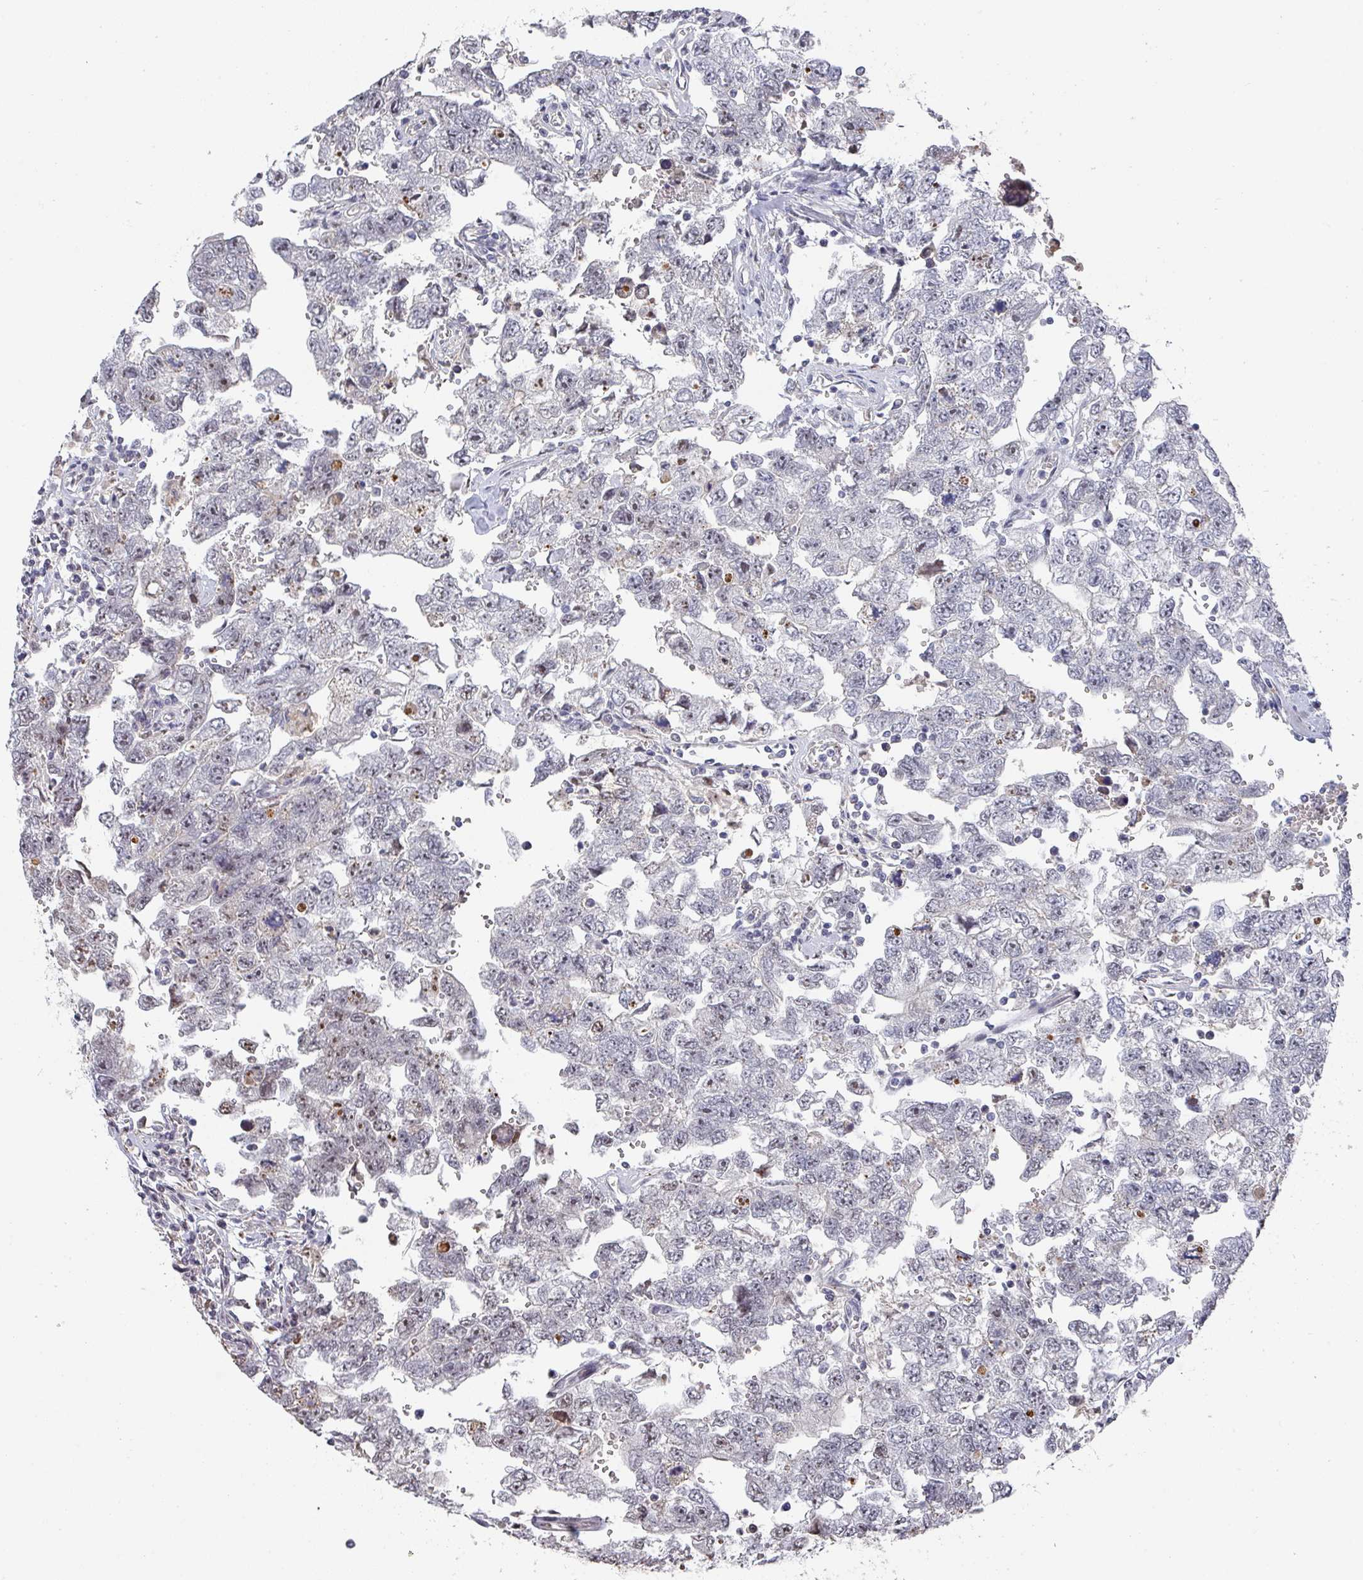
{"staining": {"intensity": "negative", "quantity": "none", "location": "none"}, "tissue": "testis cancer", "cell_type": "Tumor cells", "image_type": "cancer", "snomed": [{"axis": "morphology", "description": "Carcinoma, Embryonal, NOS"}, {"axis": "topography", "description": "Testis"}], "caption": "Immunohistochemistry image of testis cancer stained for a protein (brown), which exhibits no positivity in tumor cells.", "gene": "ZNF654", "patient": {"sex": "male", "age": 22}}